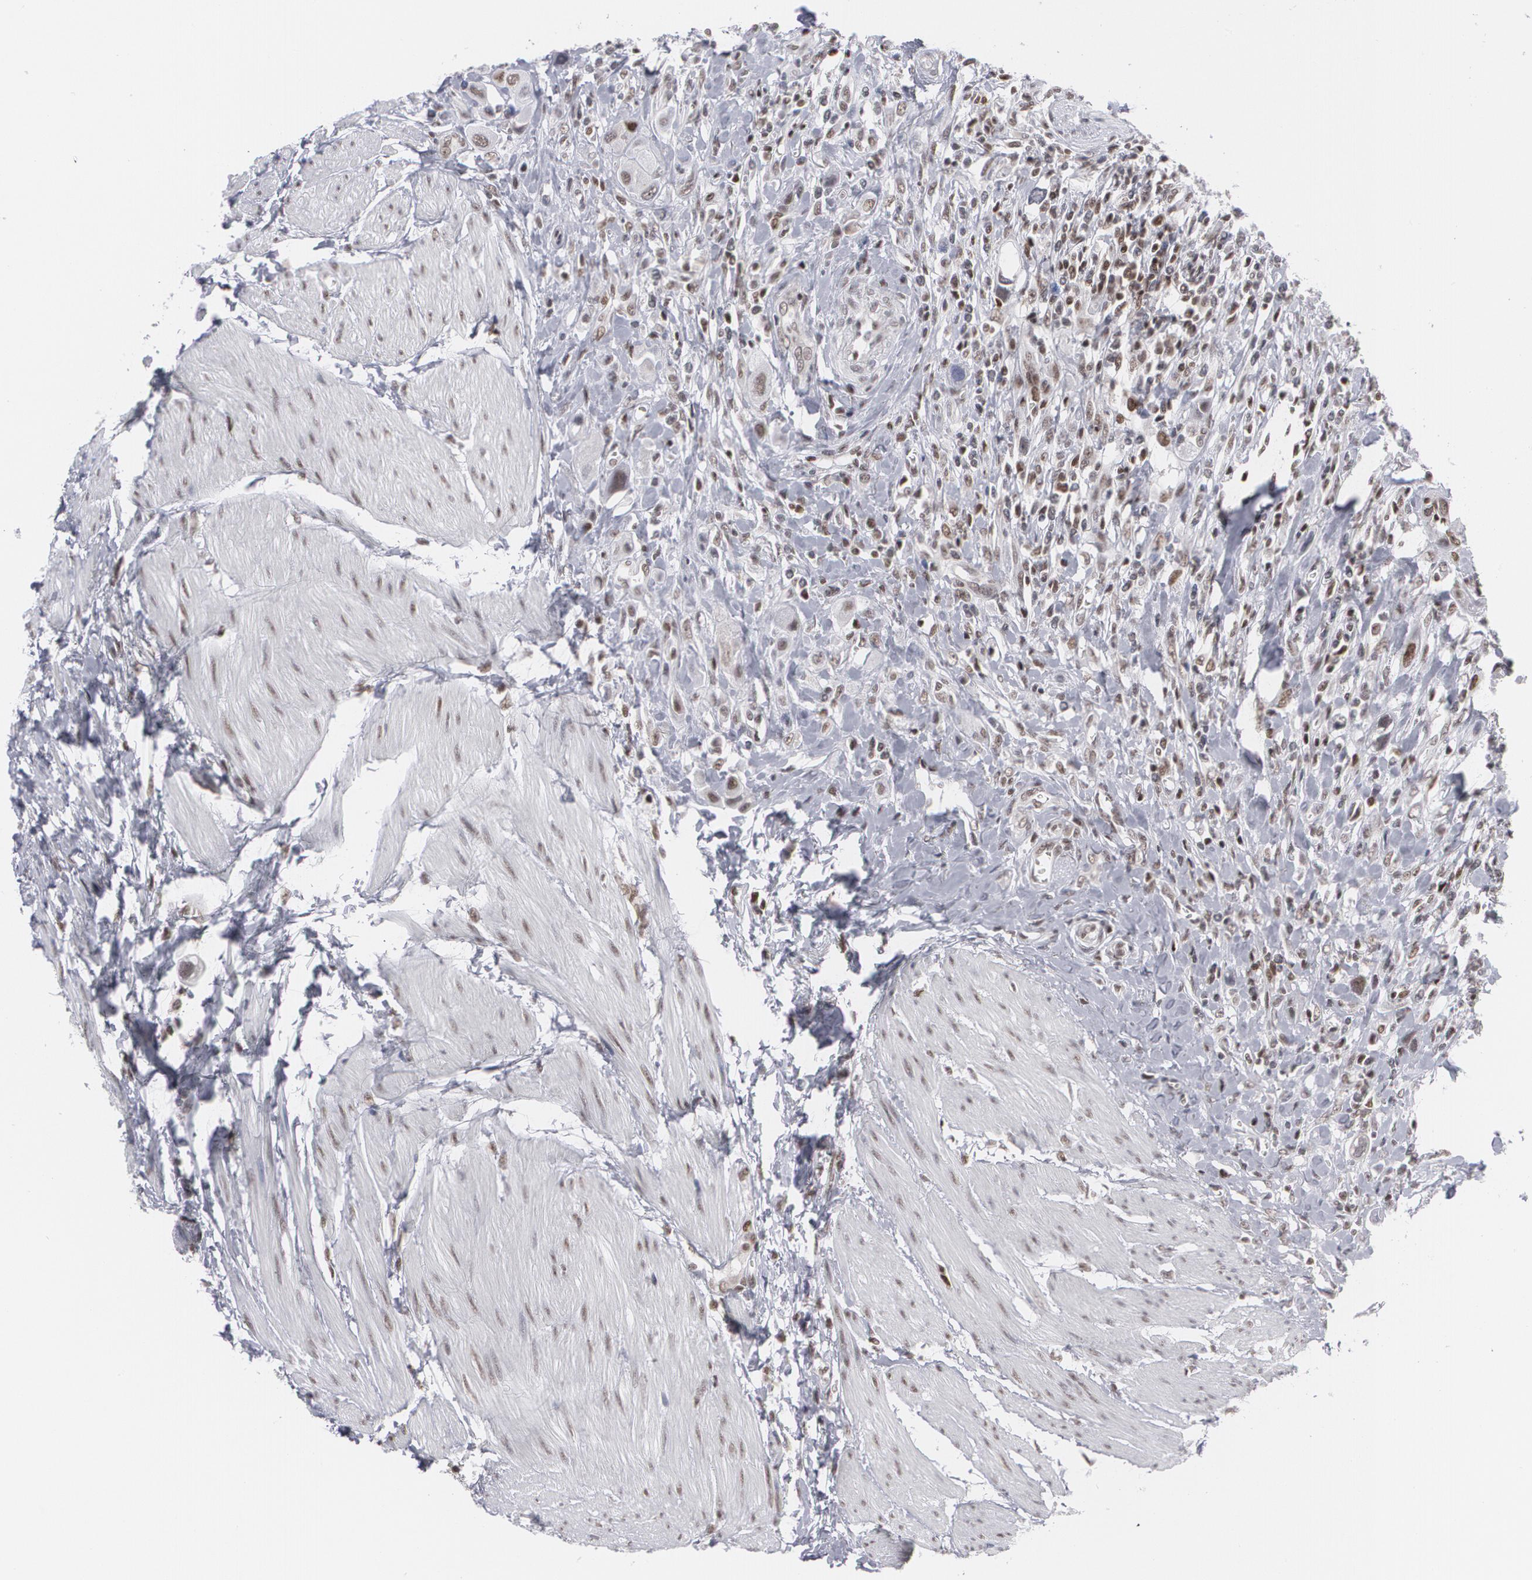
{"staining": {"intensity": "weak", "quantity": "25%-75%", "location": "nuclear"}, "tissue": "urothelial cancer", "cell_type": "Tumor cells", "image_type": "cancer", "snomed": [{"axis": "morphology", "description": "Urothelial carcinoma, High grade"}, {"axis": "topography", "description": "Urinary bladder"}], "caption": "Tumor cells exhibit low levels of weak nuclear expression in approximately 25%-75% of cells in urothelial carcinoma (high-grade).", "gene": "MCL1", "patient": {"sex": "male", "age": 50}}